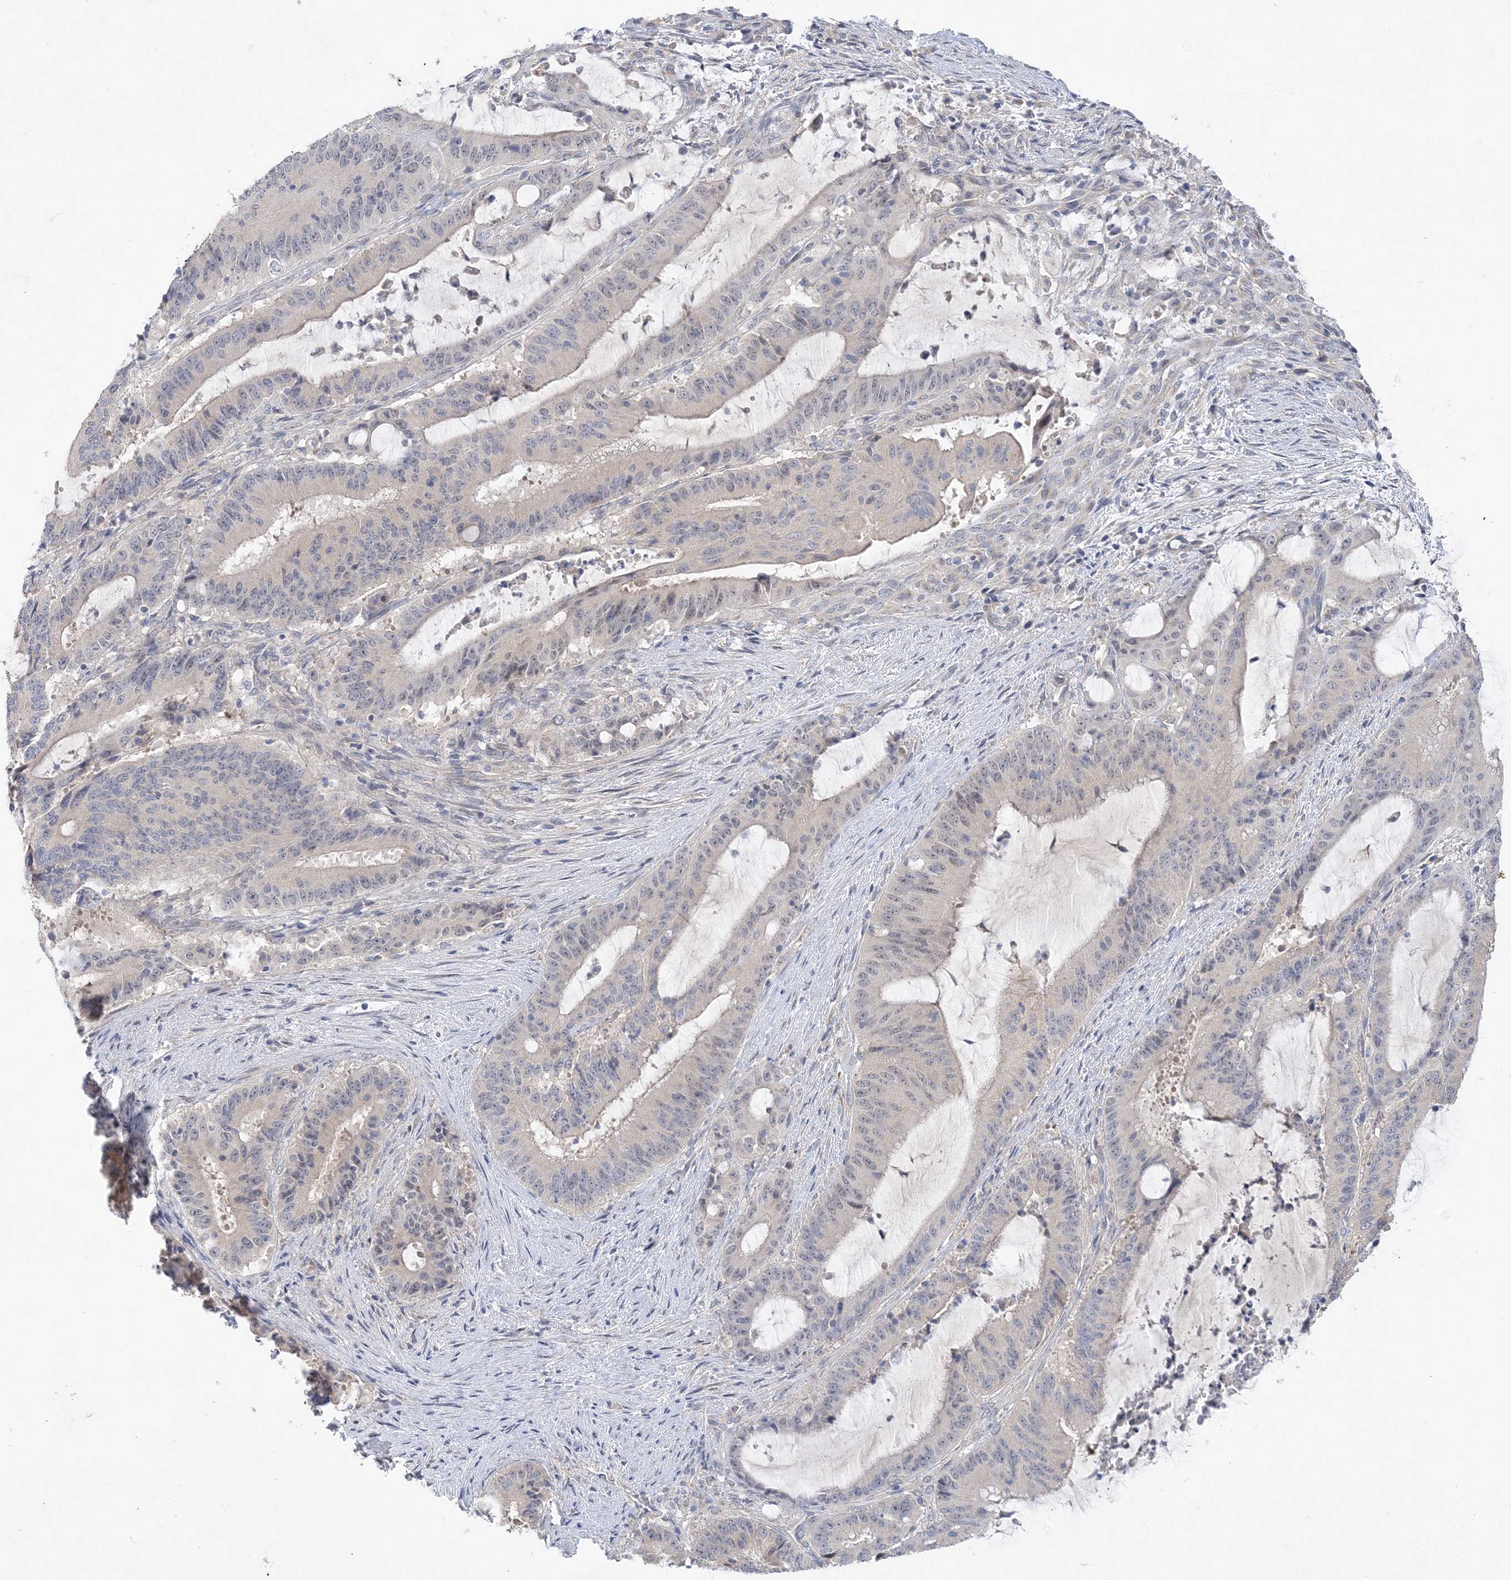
{"staining": {"intensity": "negative", "quantity": "none", "location": "none"}, "tissue": "liver cancer", "cell_type": "Tumor cells", "image_type": "cancer", "snomed": [{"axis": "morphology", "description": "Normal tissue, NOS"}, {"axis": "morphology", "description": "Cholangiocarcinoma"}, {"axis": "topography", "description": "Liver"}, {"axis": "topography", "description": "Peripheral nerve tissue"}], "caption": "There is no significant positivity in tumor cells of liver cholangiocarcinoma. Brightfield microscopy of immunohistochemistry stained with DAB (brown) and hematoxylin (blue), captured at high magnification.", "gene": "ANKRD35", "patient": {"sex": "female", "age": 73}}